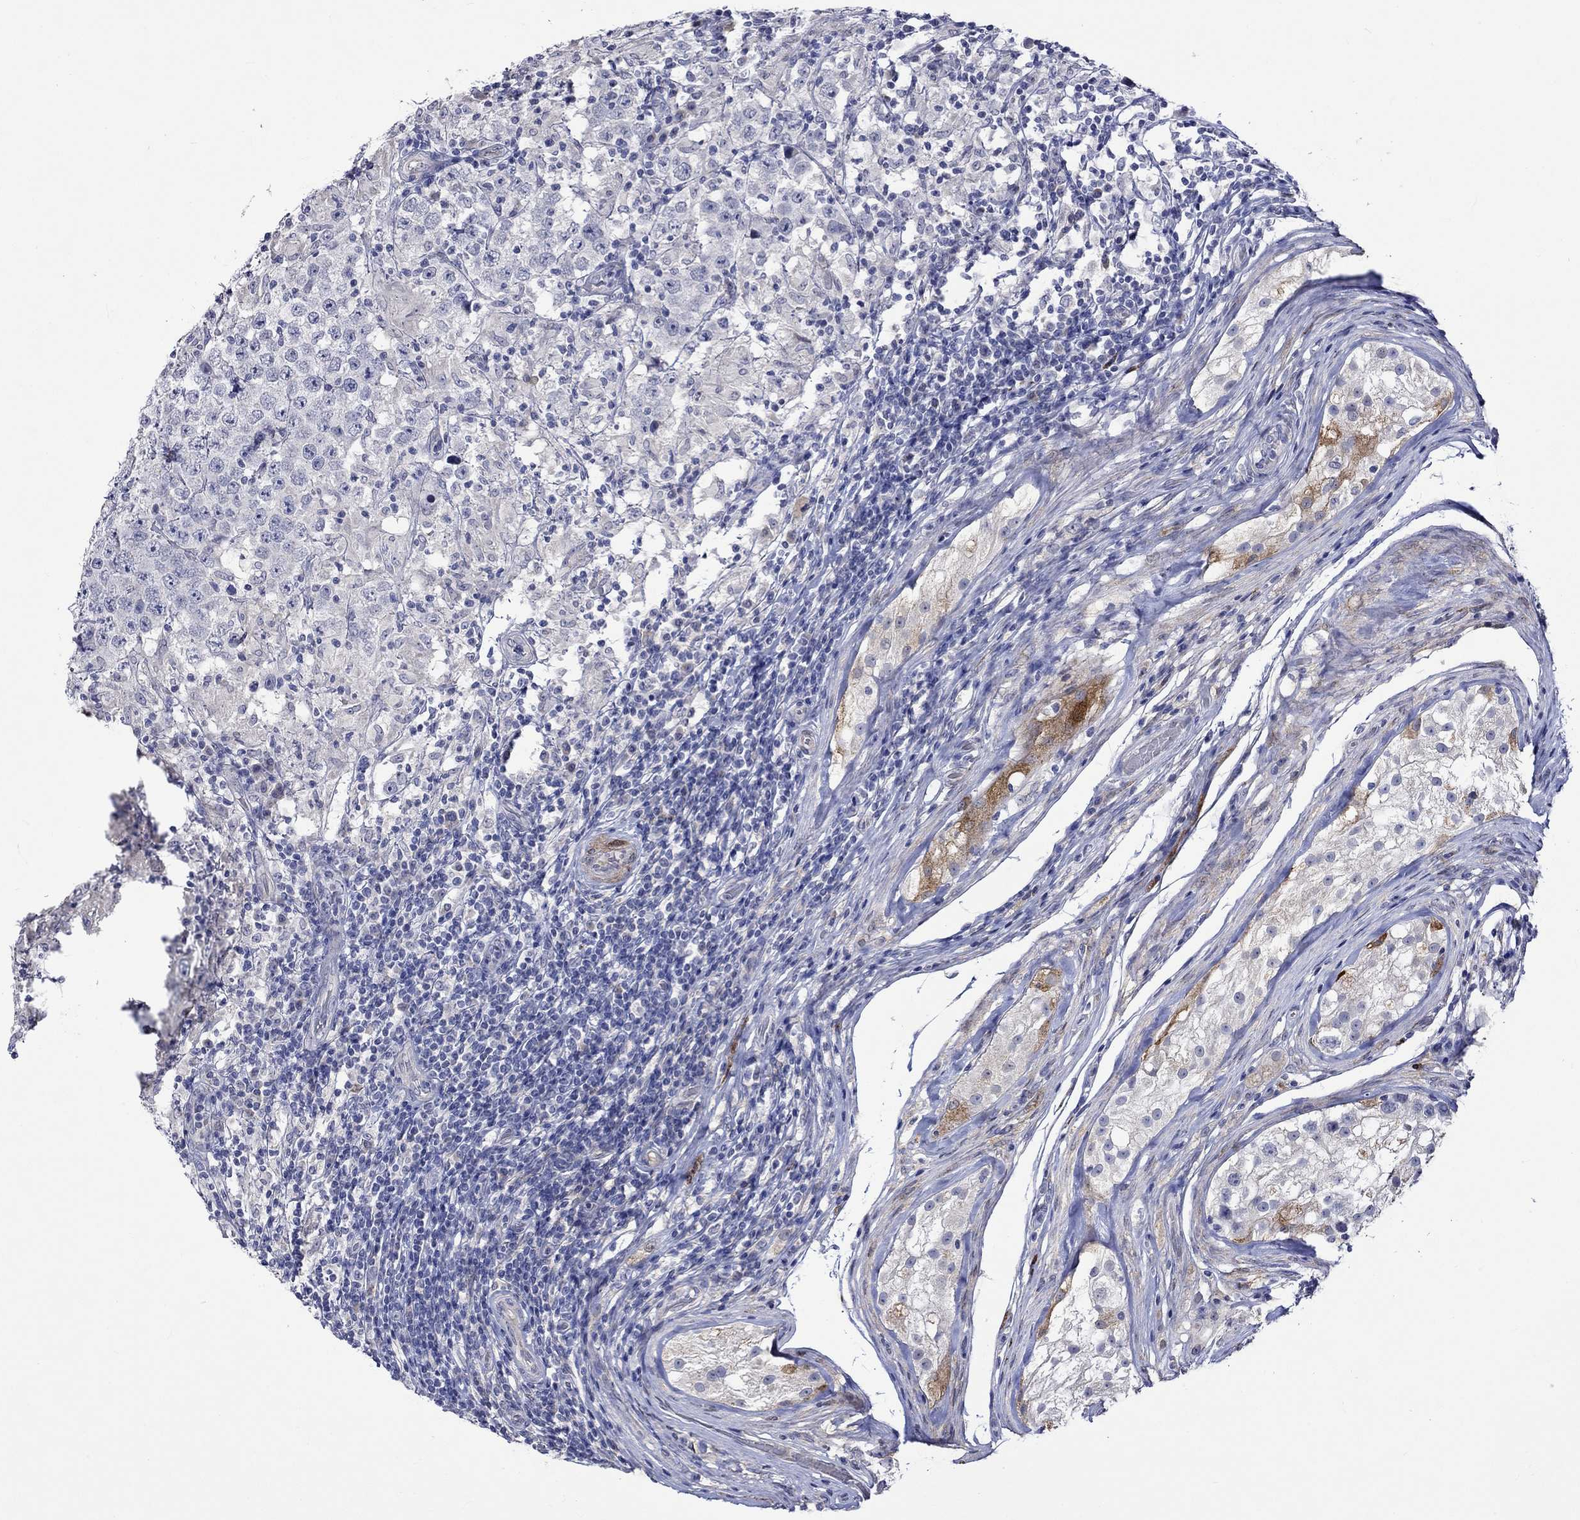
{"staining": {"intensity": "negative", "quantity": "none", "location": "none"}, "tissue": "testis cancer", "cell_type": "Tumor cells", "image_type": "cancer", "snomed": [{"axis": "morphology", "description": "Seminoma, NOS"}, {"axis": "morphology", "description": "Carcinoma, Embryonal, NOS"}, {"axis": "topography", "description": "Testis"}], "caption": "The micrograph shows no significant expression in tumor cells of testis cancer (embryonal carcinoma).", "gene": "CRYAB", "patient": {"sex": "male", "age": 41}}